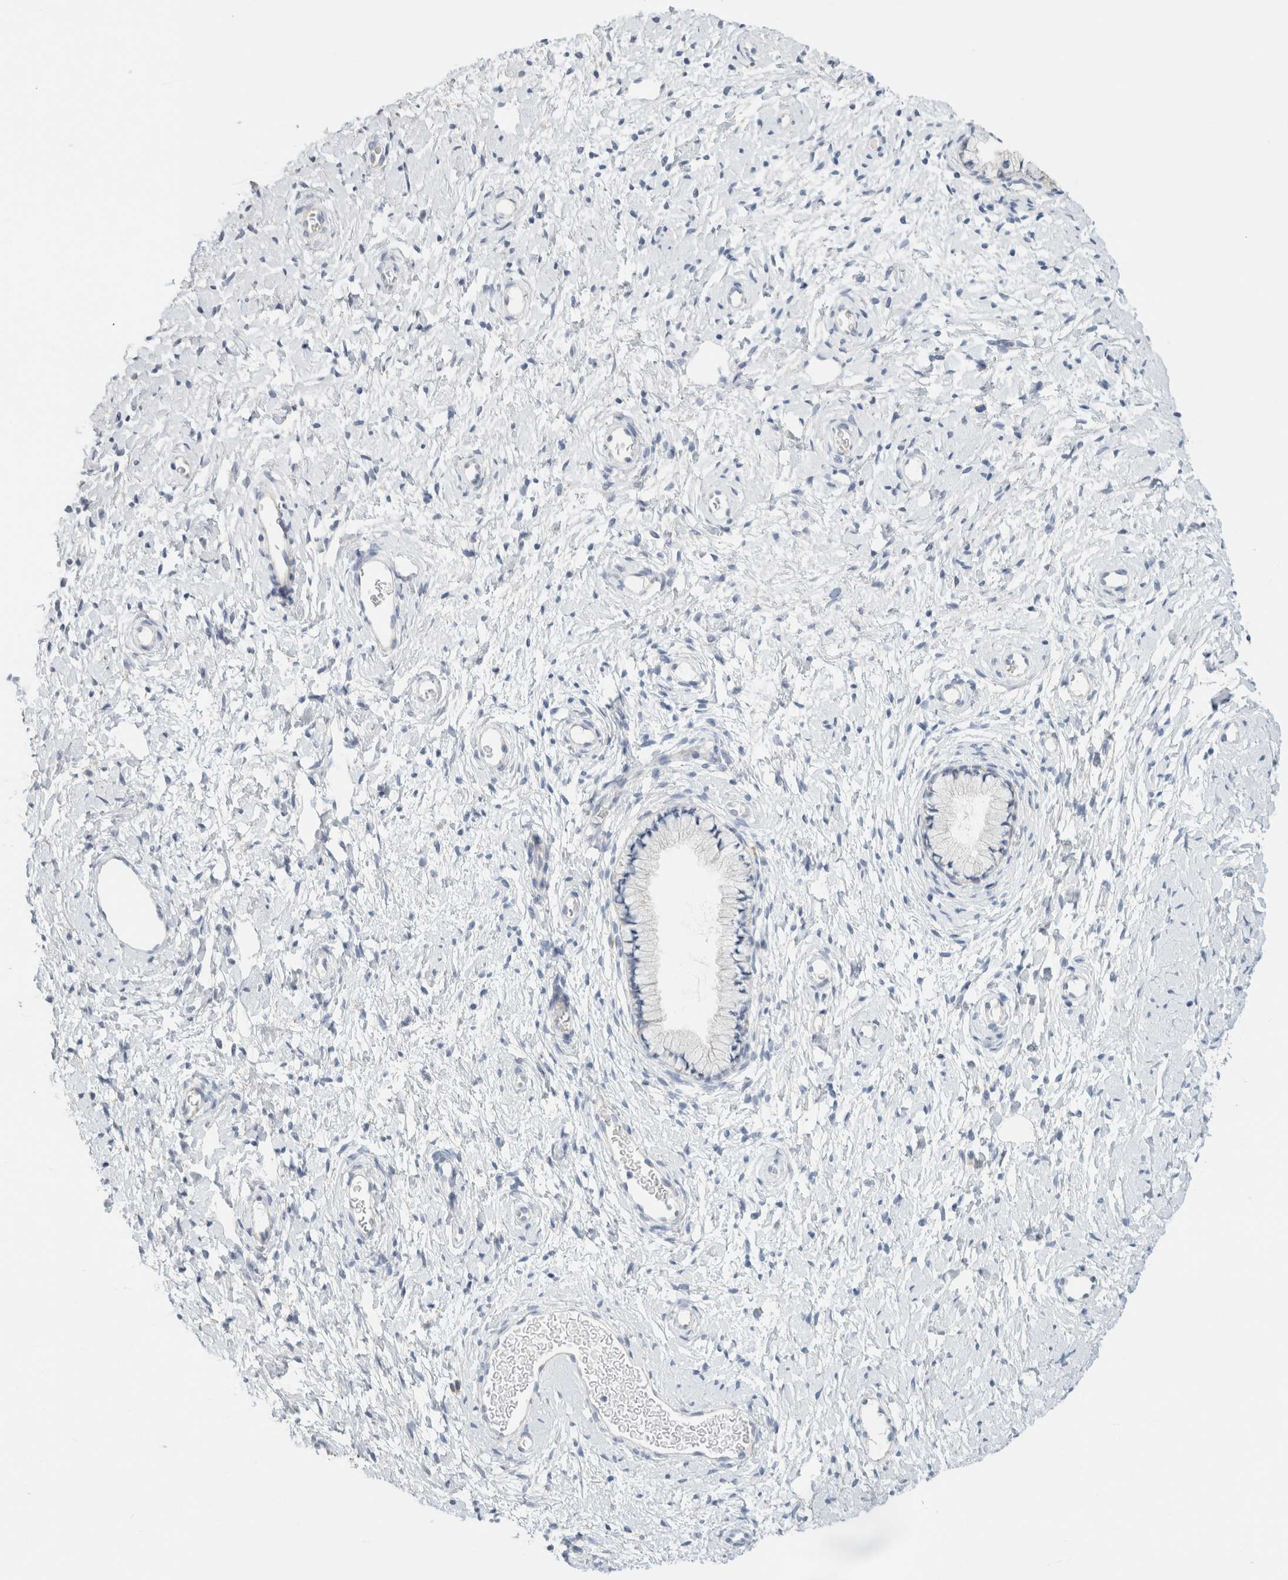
{"staining": {"intensity": "negative", "quantity": "none", "location": "none"}, "tissue": "cervix", "cell_type": "Glandular cells", "image_type": "normal", "snomed": [{"axis": "morphology", "description": "Normal tissue, NOS"}, {"axis": "topography", "description": "Cervix"}], "caption": "This is an IHC histopathology image of benign cervix. There is no staining in glandular cells.", "gene": "NEFM", "patient": {"sex": "female", "age": 72}}